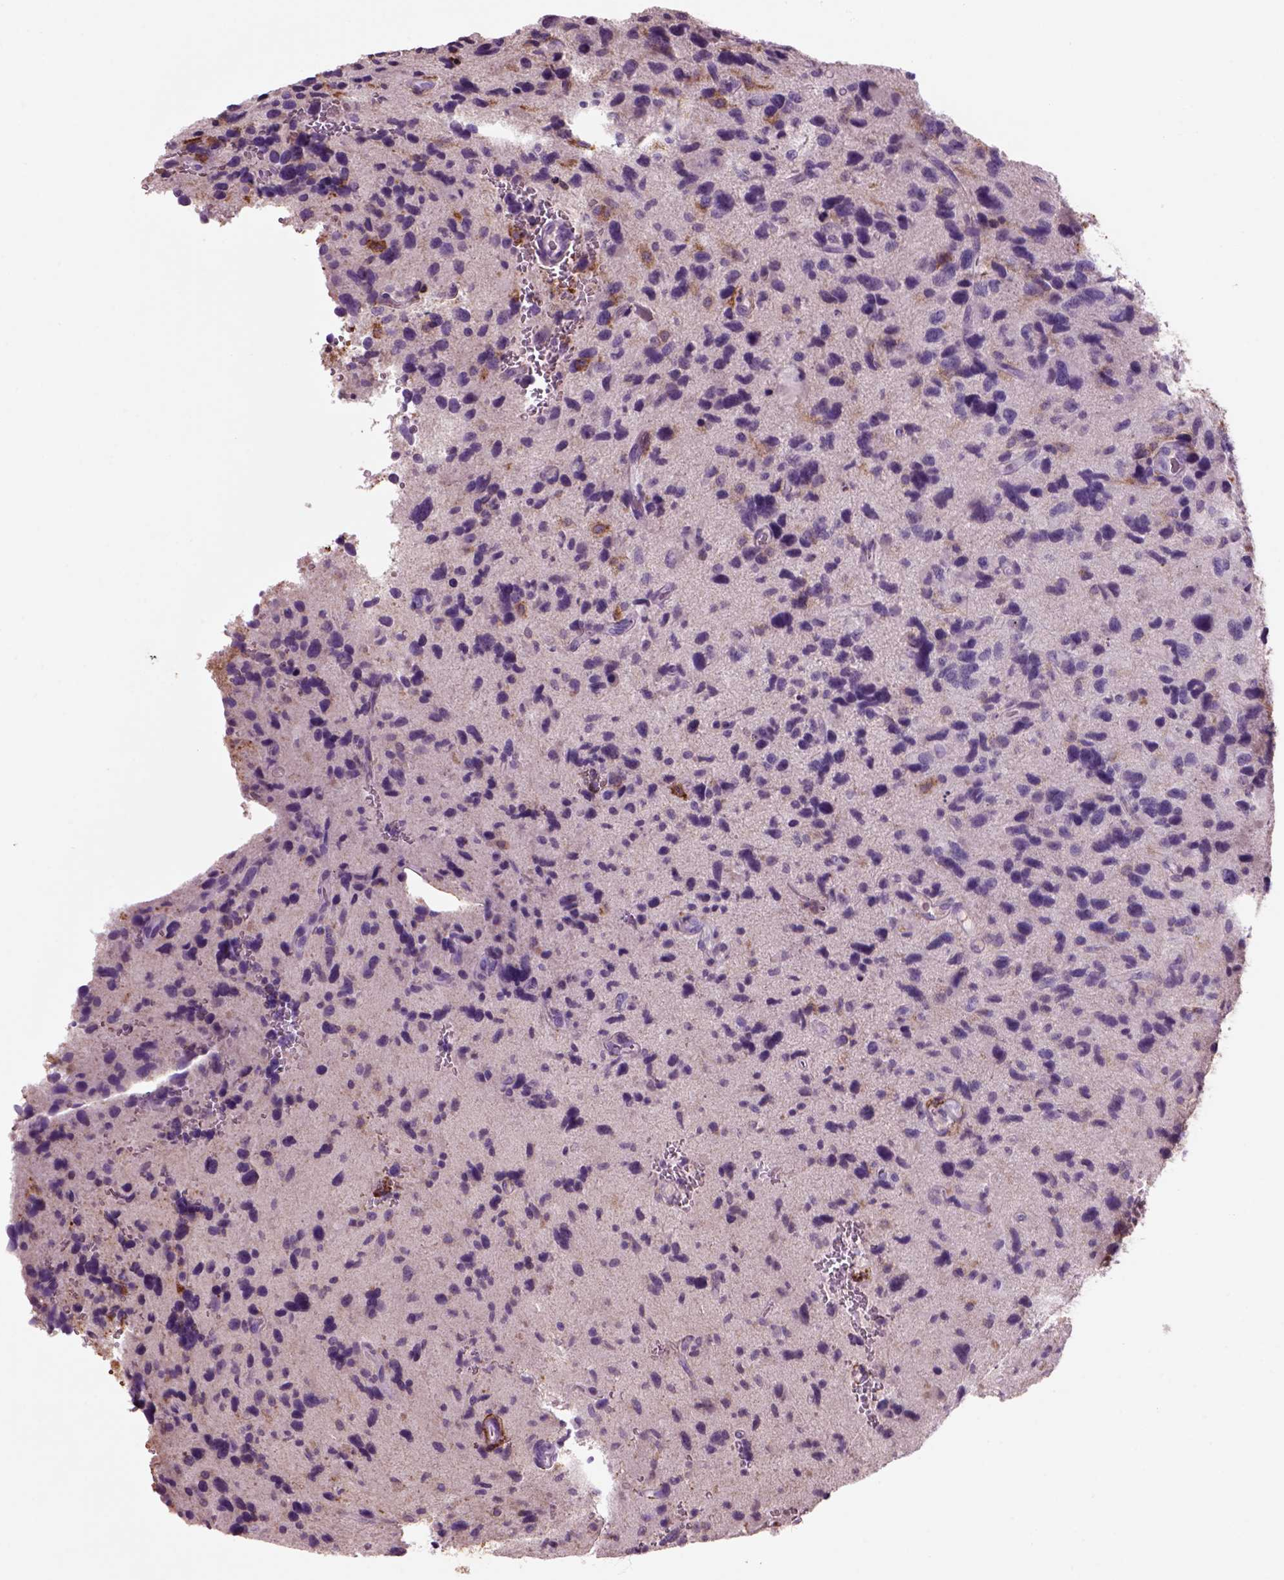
{"staining": {"intensity": "negative", "quantity": "none", "location": "none"}, "tissue": "glioma", "cell_type": "Tumor cells", "image_type": "cancer", "snomed": [{"axis": "morphology", "description": "Glioma, malignant, NOS"}, {"axis": "morphology", "description": "Glioma, malignant, High grade"}, {"axis": "topography", "description": "Brain"}], "caption": "Tumor cells show no significant protein expression in malignant high-grade glioma.", "gene": "CD14", "patient": {"sex": "female", "age": 71}}